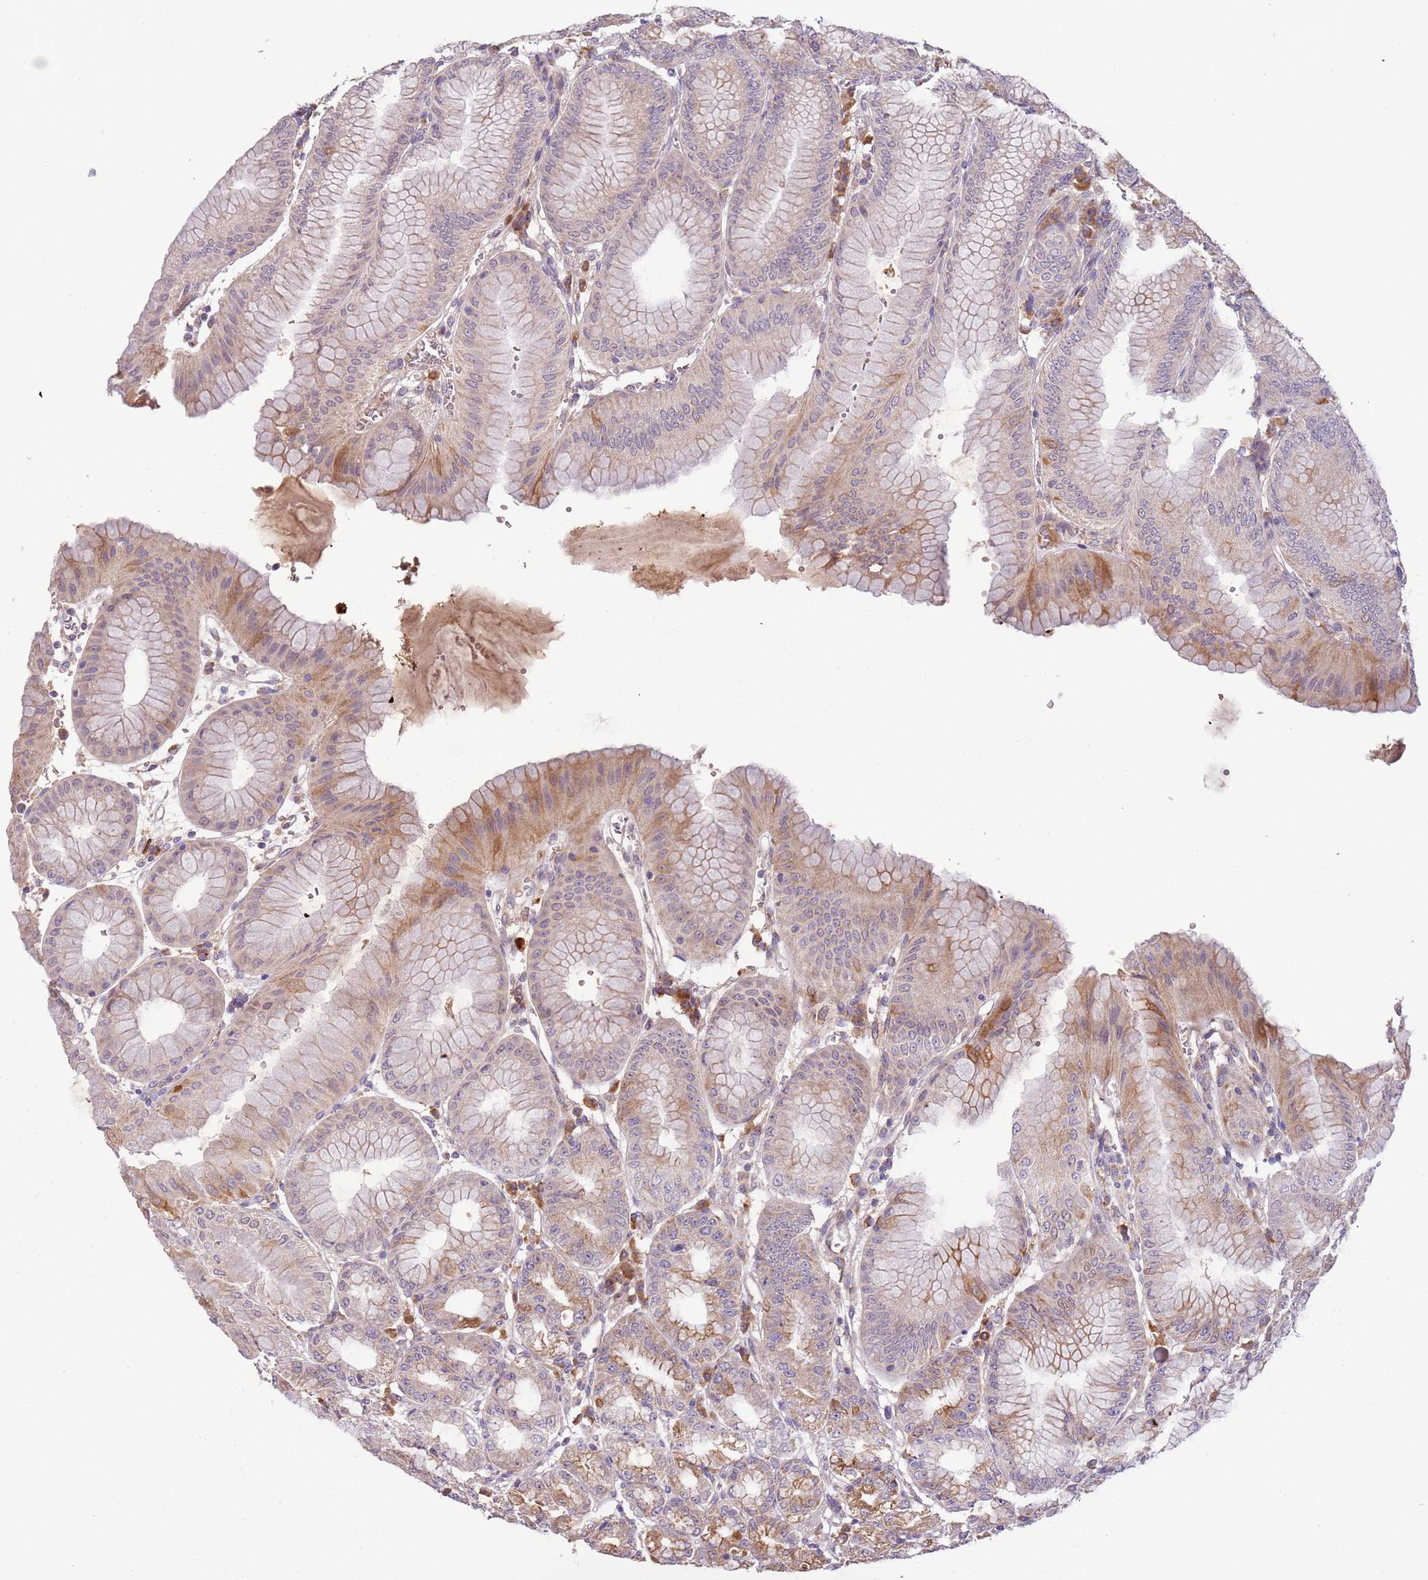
{"staining": {"intensity": "weak", "quantity": "25%-75%", "location": "cytoplasmic/membranous"}, "tissue": "stomach", "cell_type": "Glandular cells", "image_type": "normal", "snomed": [{"axis": "morphology", "description": "Normal tissue, NOS"}, {"axis": "topography", "description": "Stomach, lower"}], "caption": "Glandular cells demonstrate low levels of weak cytoplasmic/membranous positivity in about 25%-75% of cells in benign human stomach.", "gene": "FECH", "patient": {"sex": "male", "age": 71}}